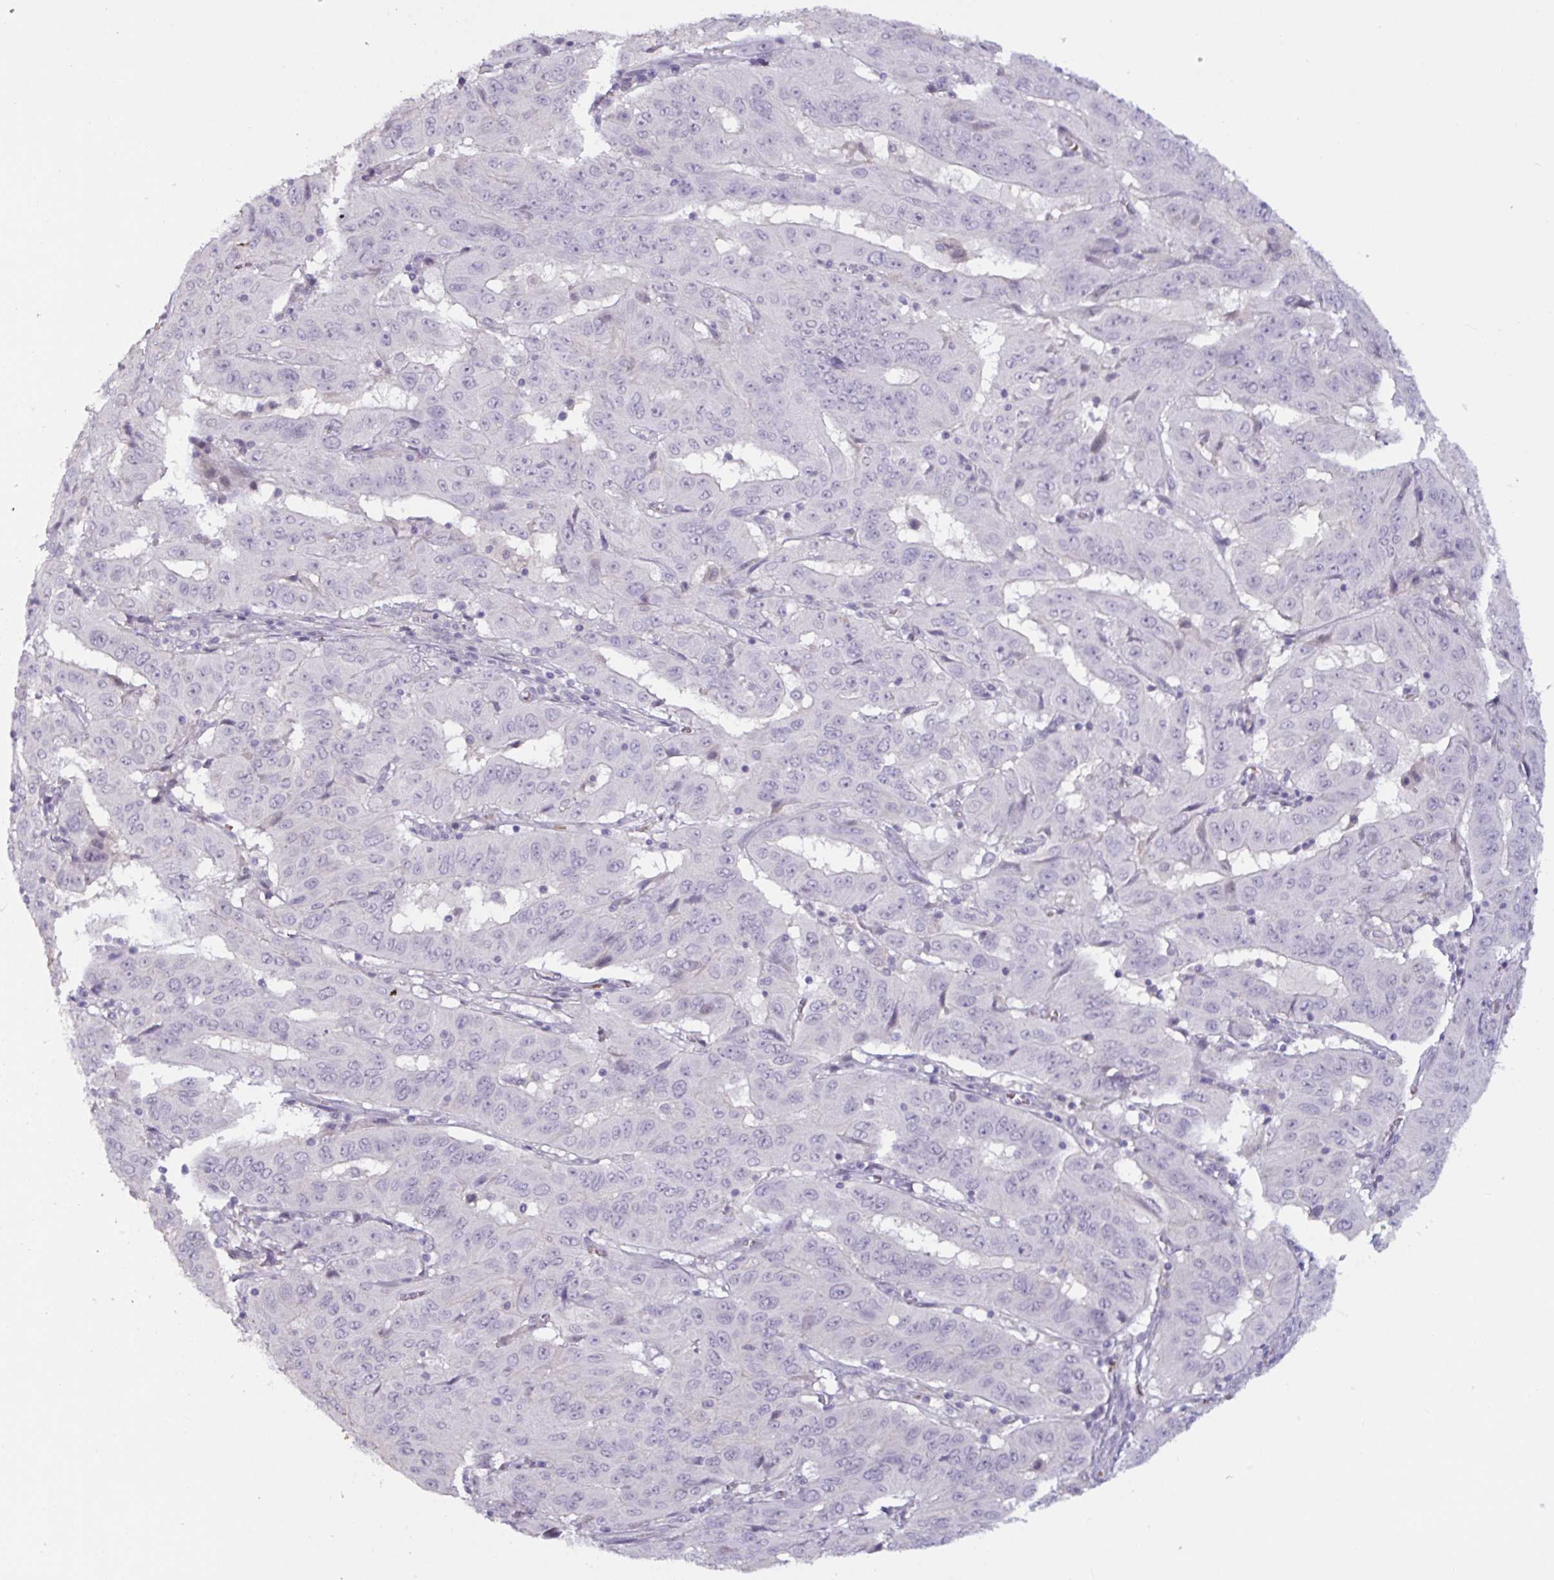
{"staining": {"intensity": "negative", "quantity": "none", "location": "none"}, "tissue": "pancreatic cancer", "cell_type": "Tumor cells", "image_type": "cancer", "snomed": [{"axis": "morphology", "description": "Adenocarcinoma, NOS"}, {"axis": "topography", "description": "Pancreas"}], "caption": "This is an immunohistochemistry (IHC) image of human pancreatic adenocarcinoma. There is no positivity in tumor cells.", "gene": "RFPL4B", "patient": {"sex": "male", "age": 63}}